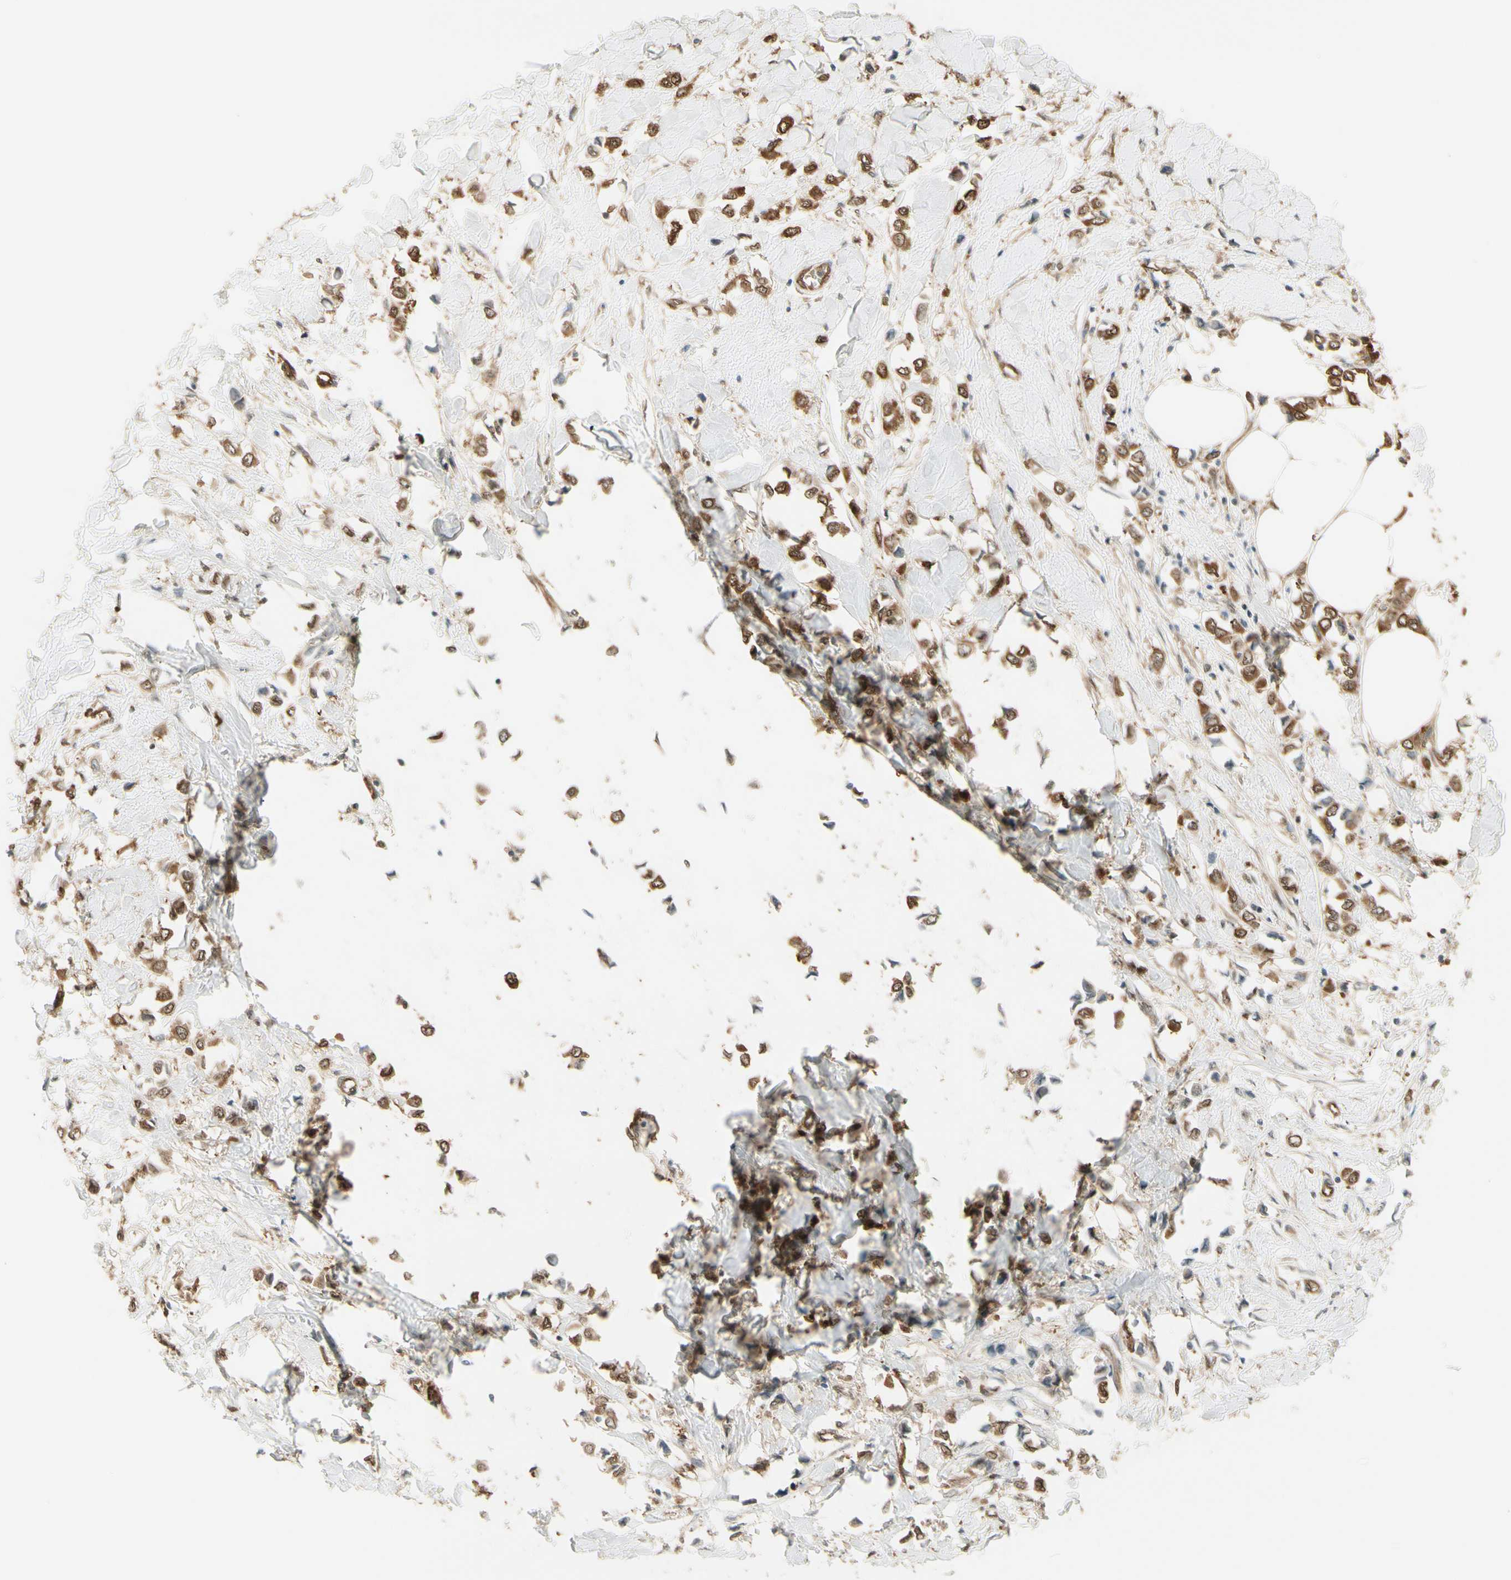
{"staining": {"intensity": "strong", "quantity": ">75%", "location": "cytoplasmic/membranous,nuclear"}, "tissue": "breast cancer", "cell_type": "Tumor cells", "image_type": "cancer", "snomed": [{"axis": "morphology", "description": "Lobular carcinoma"}, {"axis": "topography", "description": "Breast"}], "caption": "About >75% of tumor cells in breast lobular carcinoma exhibit strong cytoplasmic/membranous and nuclear protein expression as visualized by brown immunohistochemical staining.", "gene": "SERPINB6", "patient": {"sex": "female", "age": 51}}